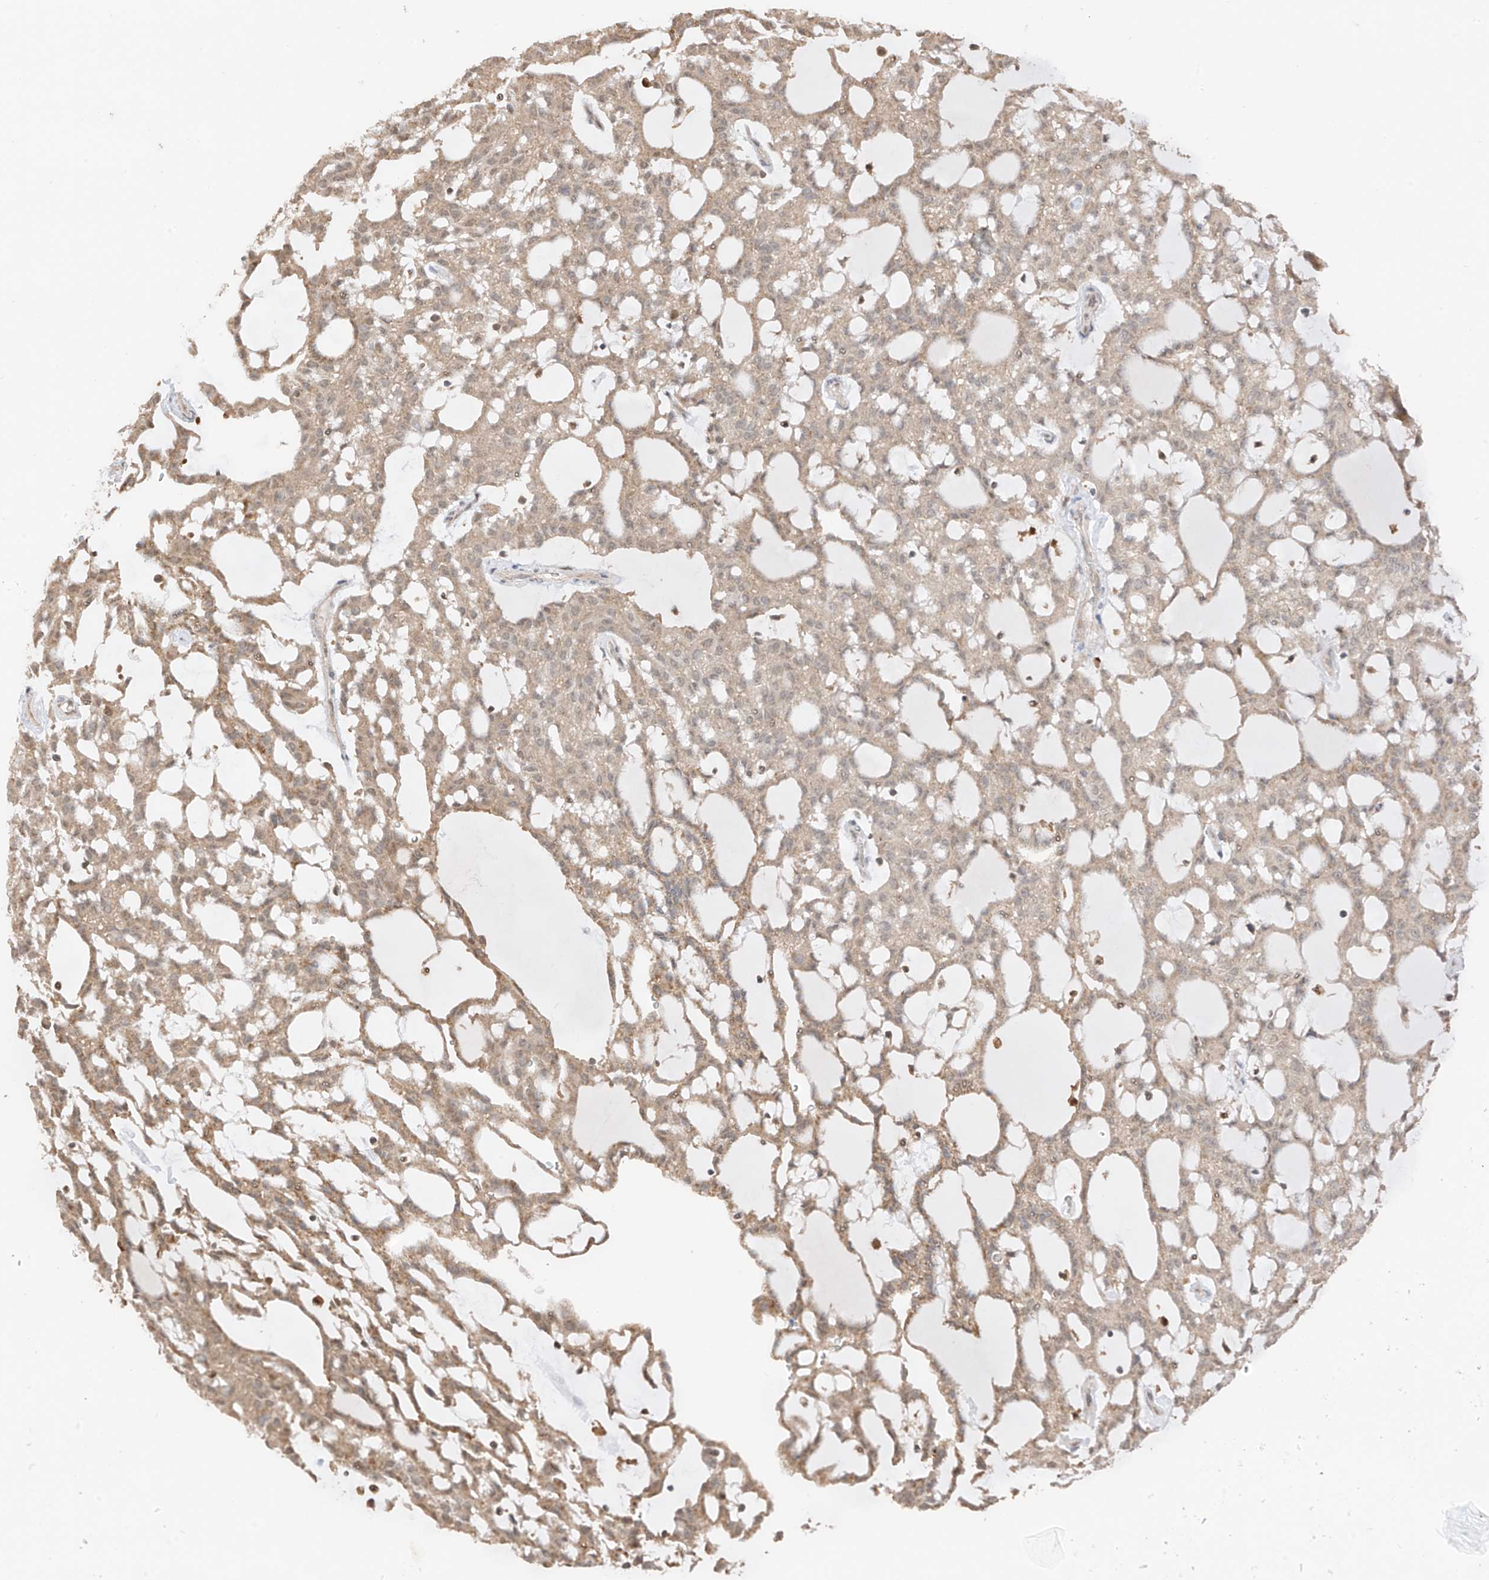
{"staining": {"intensity": "moderate", "quantity": "25%-75%", "location": "cytoplasmic/membranous"}, "tissue": "renal cancer", "cell_type": "Tumor cells", "image_type": "cancer", "snomed": [{"axis": "morphology", "description": "Adenocarcinoma, NOS"}, {"axis": "topography", "description": "Kidney"}], "caption": "A brown stain labels moderate cytoplasmic/membranous expression of a protein in human renal cancer (adenocarcinoma) tumor cells. The staining is performed using DAB (3,3'-diaminobenzidine) brown chromogen to label protein expression. The nuclei are counter-stained blue using hematoxylin.", "gene": "LATS1", "patient": {"sex": "male", "age": 63}}